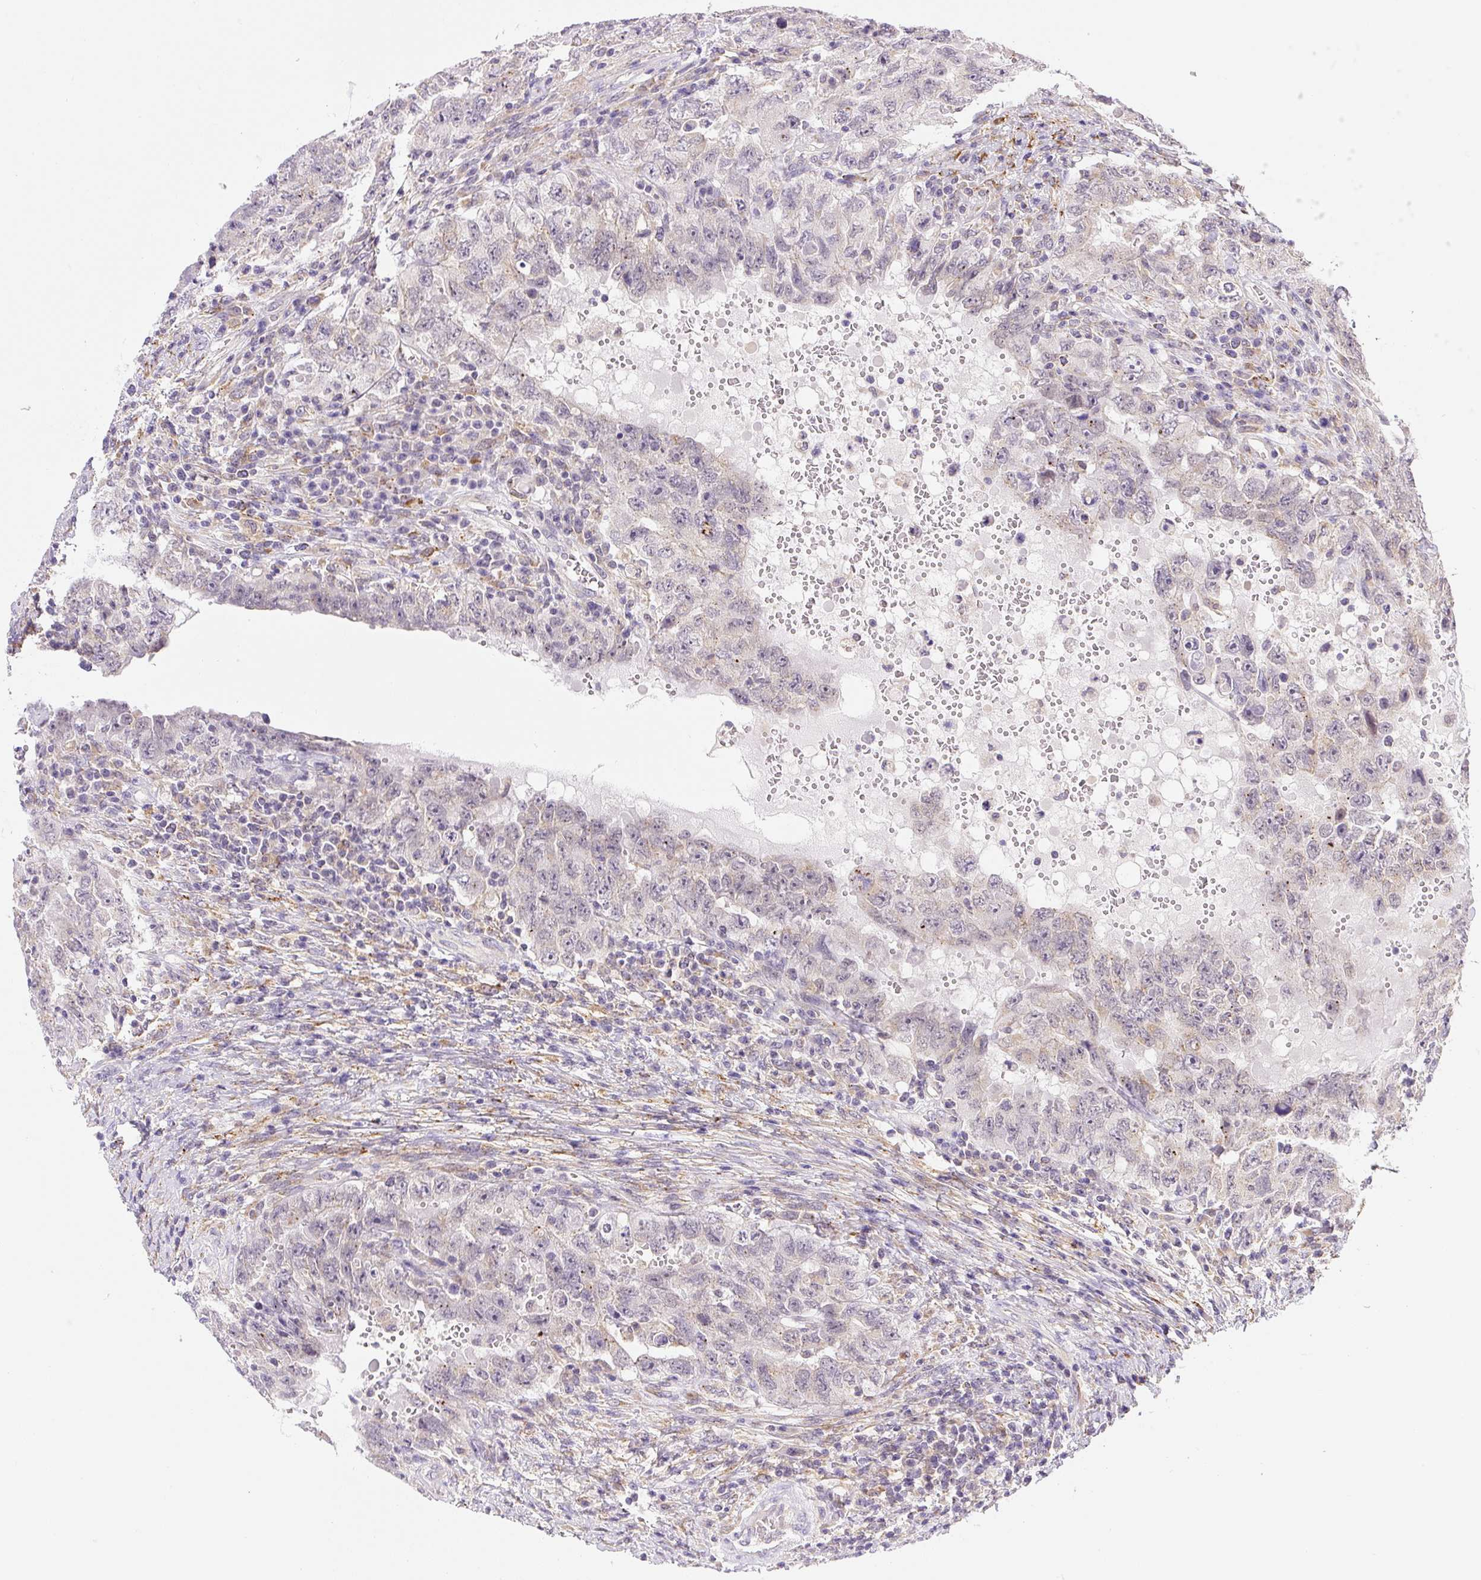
{"staining": {"intensity": "negative", "quantity": "none", "location": "none"}, "tissue": "testis cancer", "cell_type": "Tumor cells", "image_type": "cancer", "snomed": [{"axis": "morphology", "description": "Carcinoma, Embryonal, NOS"}, {"axis": "topography", "description": "Testis"}], "caption": "DAB immunohistochemical staining of embryonal carcinoma (testis) exhibits no significant expression in tumor cells. The staining is performed using DAB brown chromogen with nuclei counter-stained in using hematoxylin.", "gene": "PLA2G4A", "patient": {"sex": "male", "age": 26}}